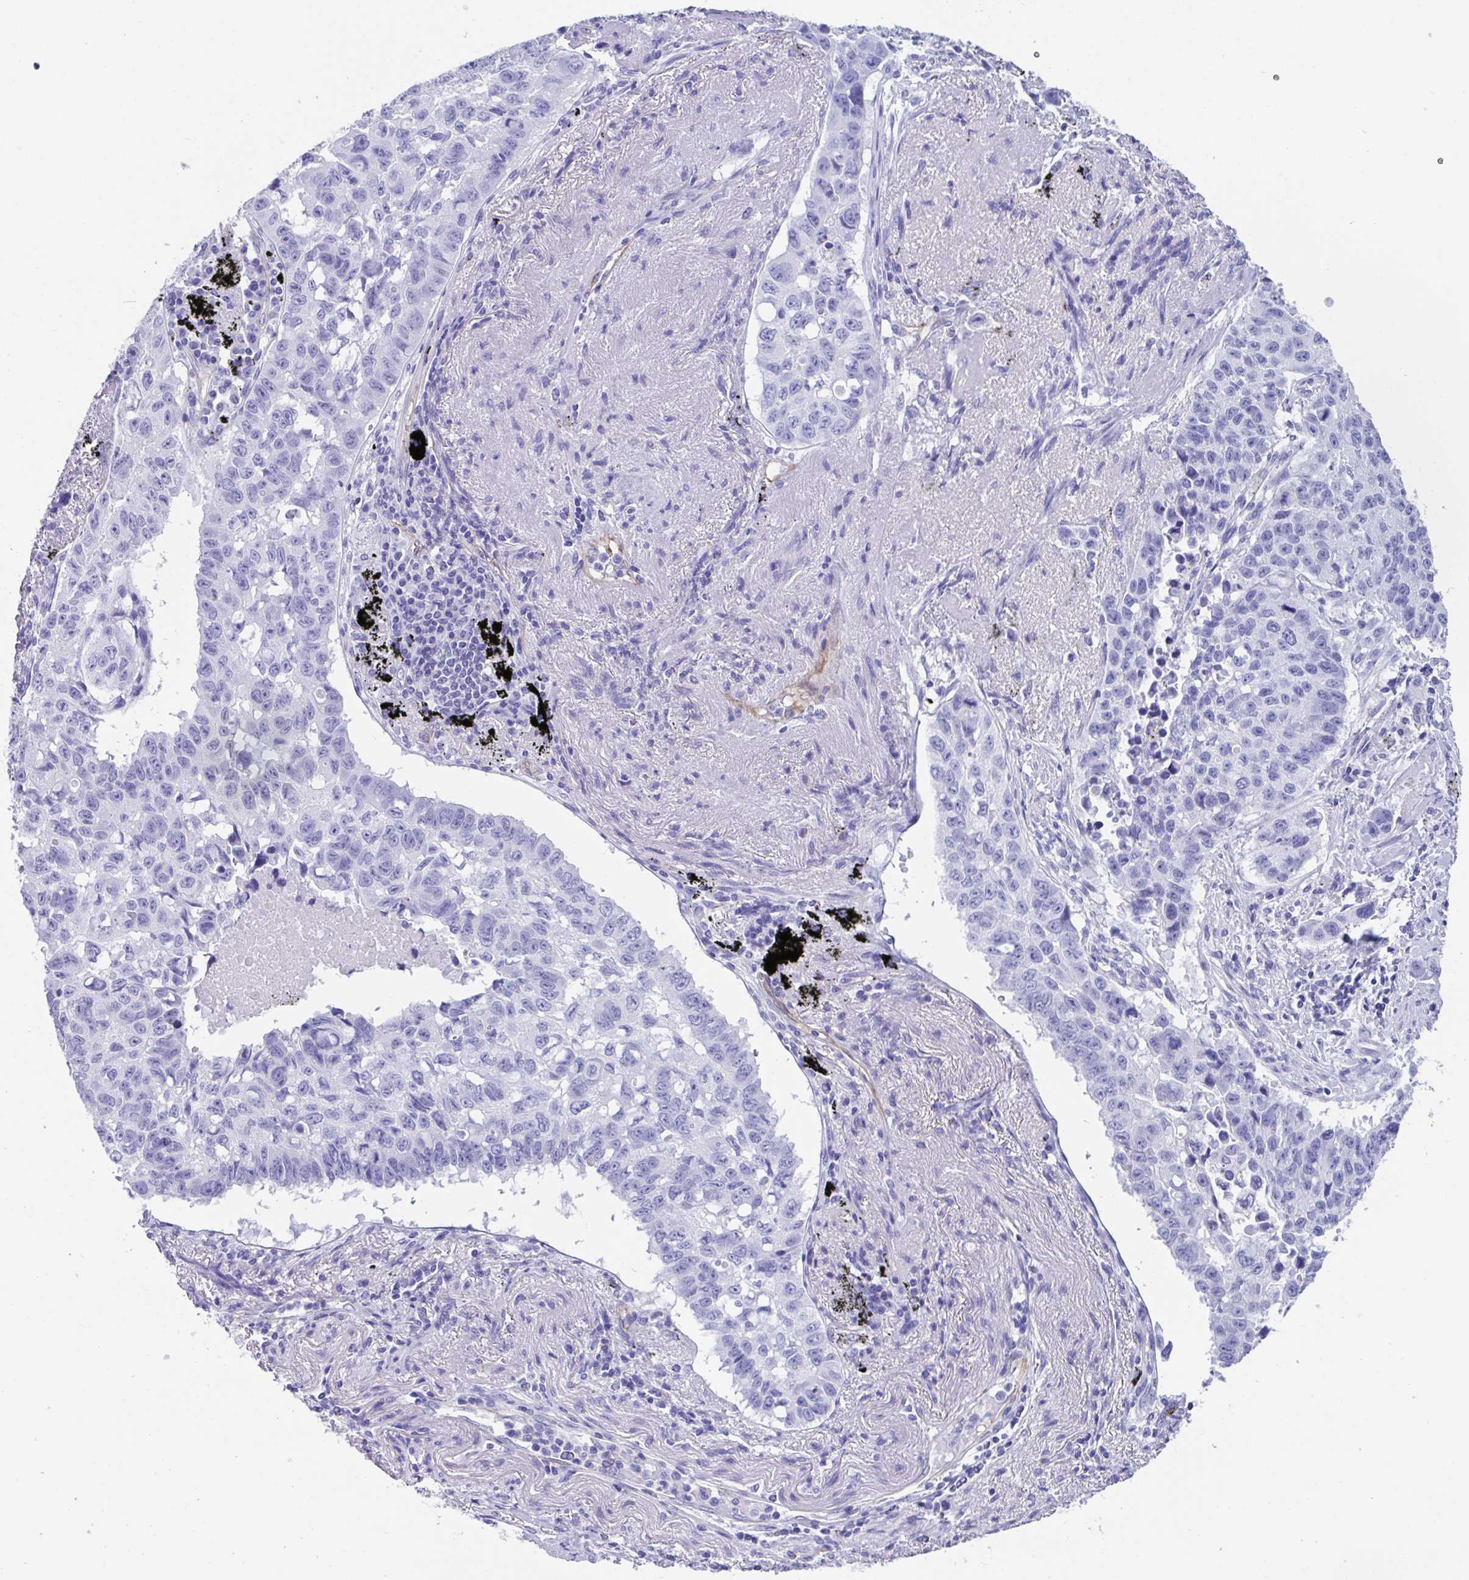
{"staining": {"intensity": "negative", "quantity": "none", "location": "none"}, "tissue": "lung cancer", "cell_type": "Tumor cells", "image_type": "cancer", "snomed": [{"axis": "morphology", "description": "Squamous cell carcinoma, NOS"}, {"axis": "topography", "description": "Lung"}], "caption": "High magnification brightfield microscopy of lung squamous cell carcinoma stained with DAB (3,3'-diaminobenzidine) (brown) and counterstained with hematoxylin (blue): tumor cells show no significant staining.", "gene": "FAM107A", "patient": {"sex": "male", "age": 60}}